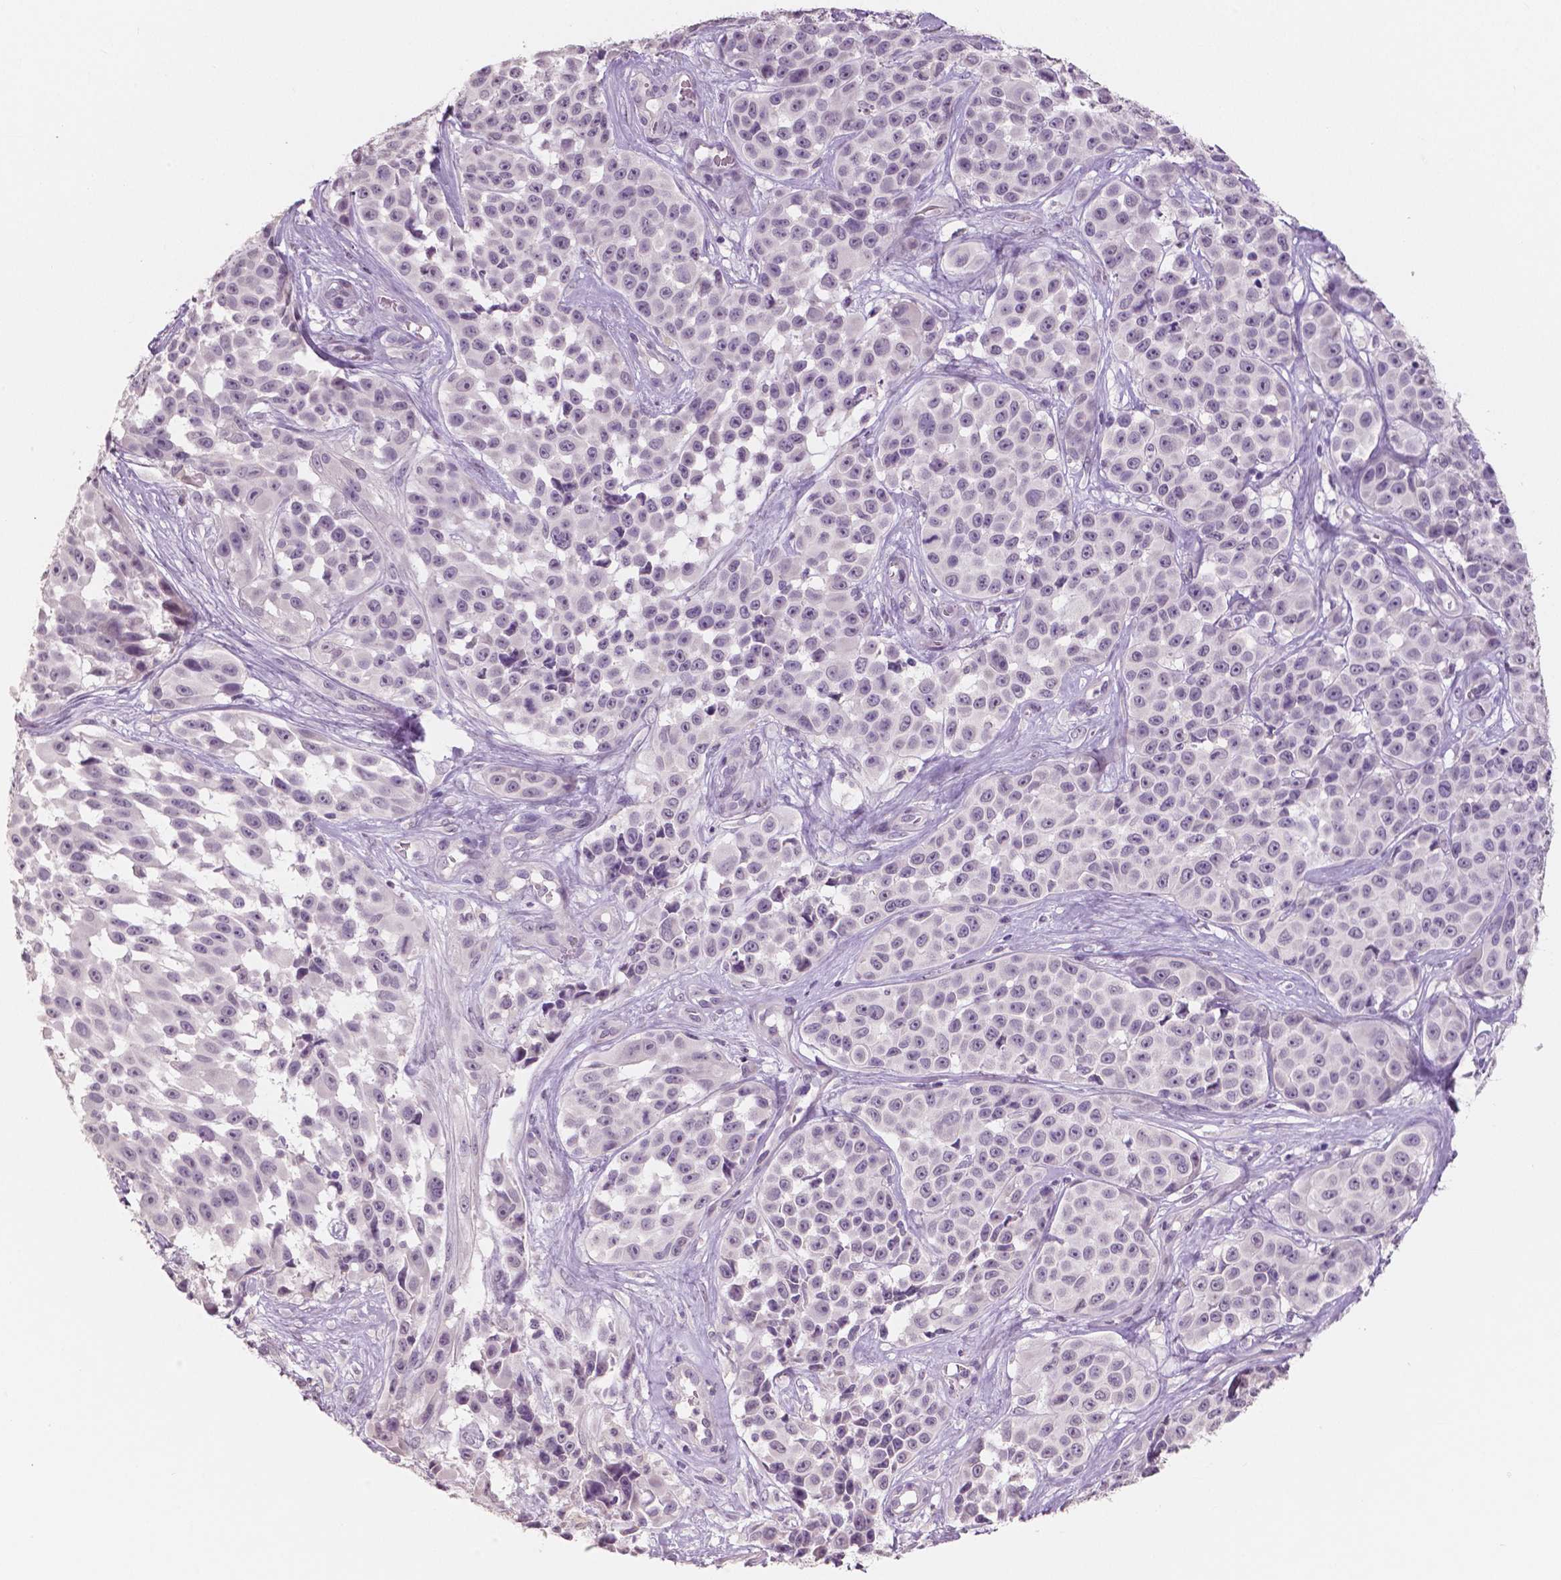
{"staining": {"intensity": "negative", "quantity": "none", "location": "none"}, "tissue": "melanoma", "cell_type": "Tumor cells", "image_type": "cancer", "snomed": [{"axis": "morphology", "description": "Malignant melanoma, NOS"}, {"axis": "topography", "description": "Skin"}], "caption": "IHC histopathology image of human melanoma stained for a protein (brown), which exhibits no positivity in tumor cells.", "gene": "NECAB1", "patient": {"sex": "female", "age": 88}}